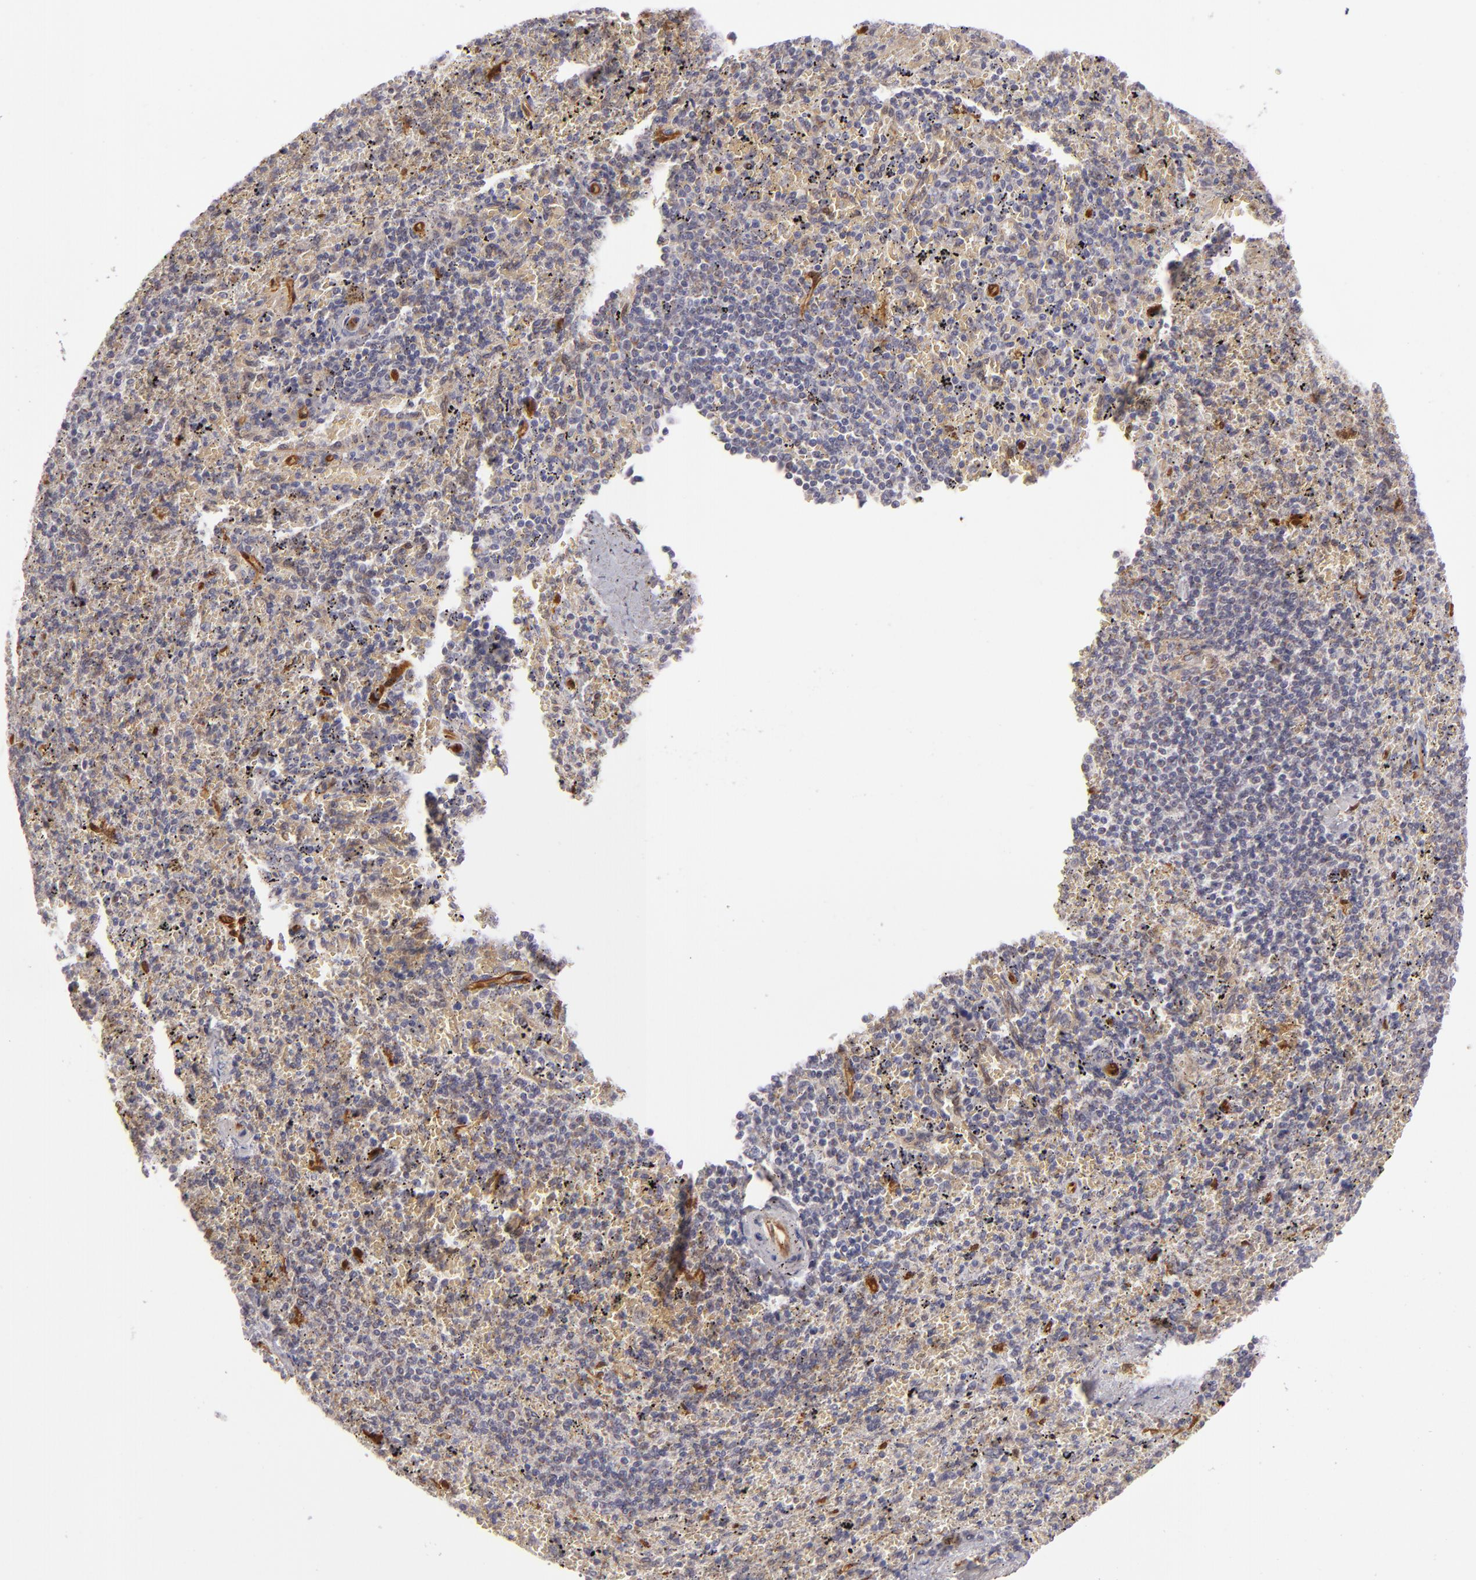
{"staining": {"intensity": "negative", "quantity": "none", "location": "none"}, "tissue": "spleen", "cell_type": "Cells in red pulp", "image_type": "normal", "snomed": [{"axis": "morphology", "description": "Normal tissue, NOS"}, {"axis": "topography", "description": "Spleen"}], "caption": "Immunohistochemistry micrograph of benign spleen: spleen stained with DAB (3,3'-diaminobenzidine) reveals no significant protein expression in cells in red pulp.", "gene": "SH2D4A", "patient": {"sex": "female", "age": 43}}